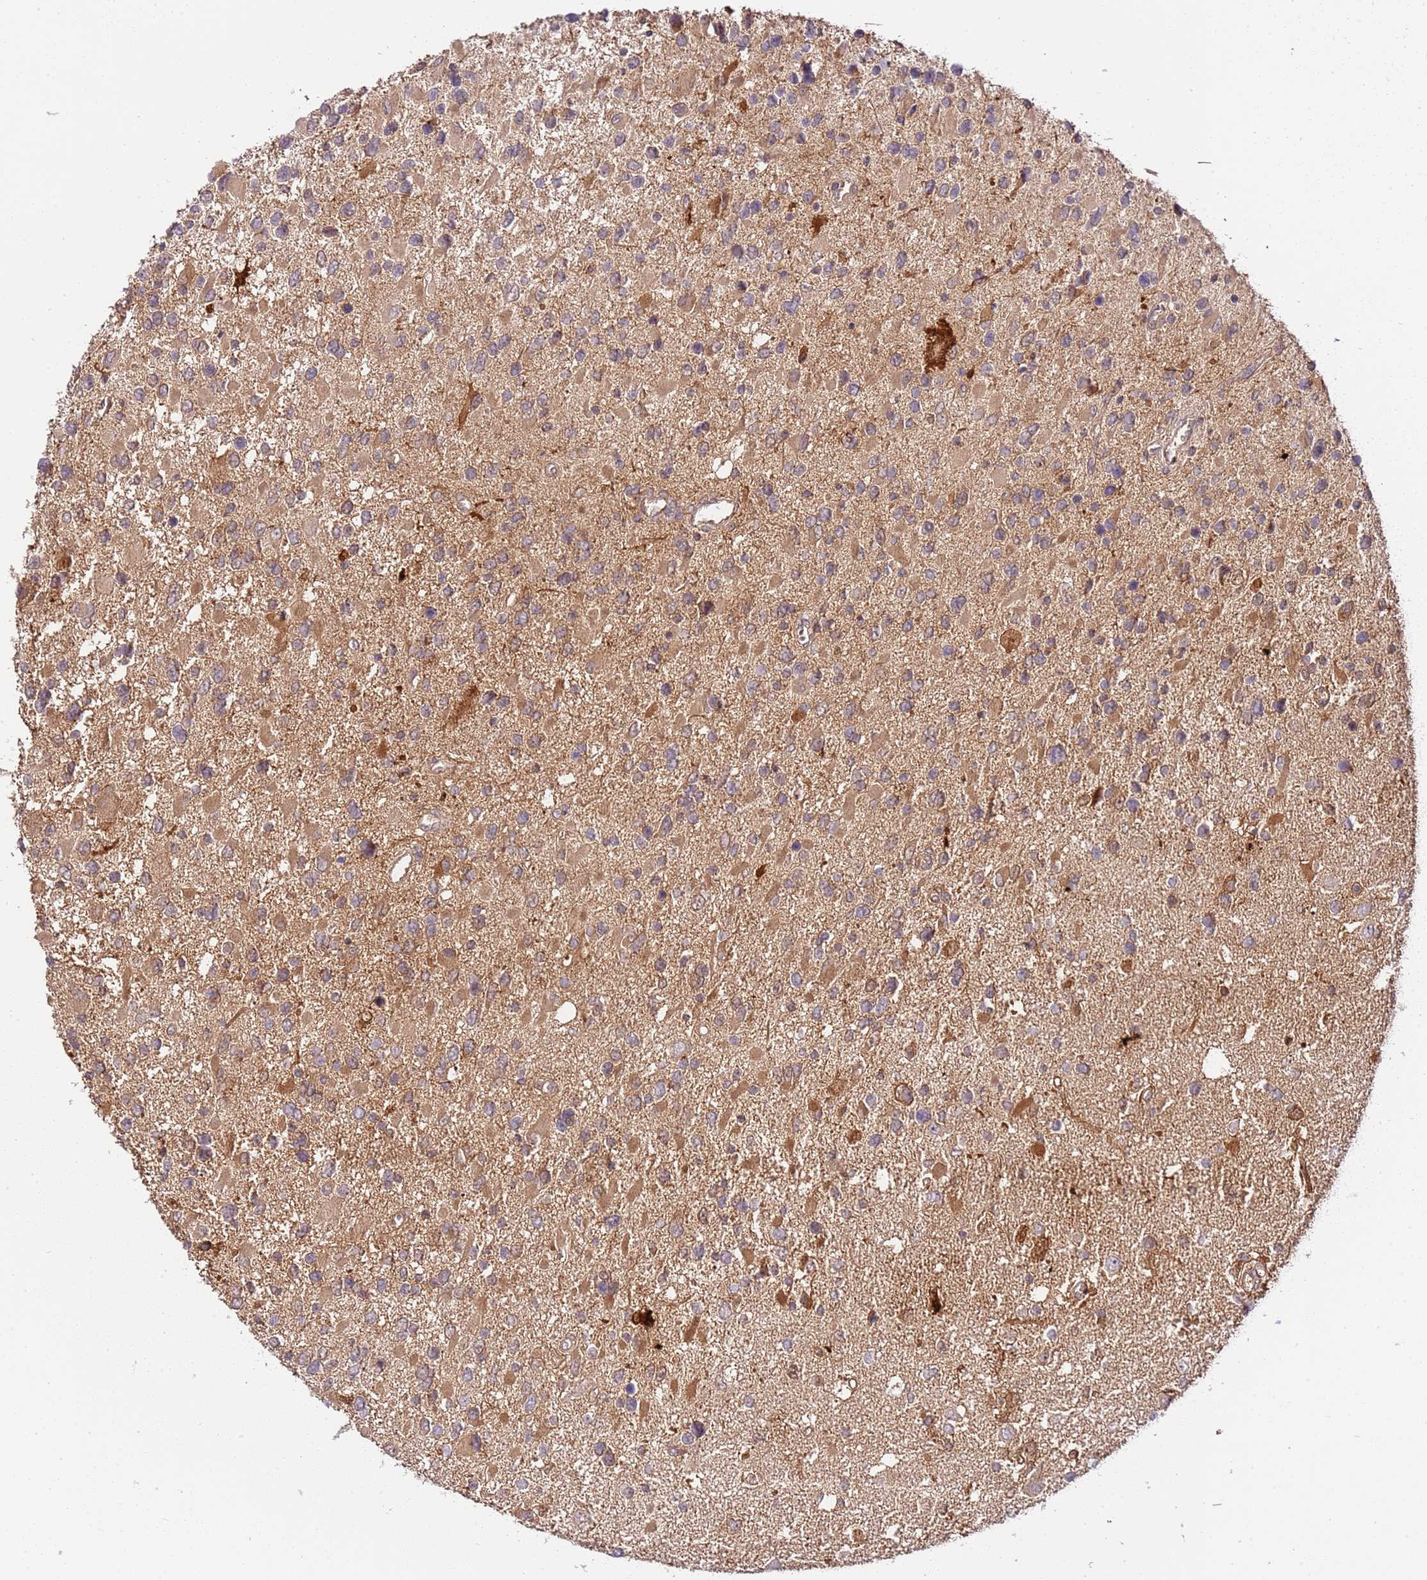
{"staining": {"intensity": "weak", "quantity": "25%-75%", "location": "cytoplasmic/membranous"}, "tissue": "glioma", "cell_type": "Tumor cells", "image_type": "cancer", "snomed": [{"axis": "morphology", "description": "Glioma, malignant, High grade"}, {"axis": "topography", "description": "Brain"}], "caption": "Immunohistochemical staining of malignant high-grade glioma shows low levels of weak cytoplasmic/membranous staining in about 25%-75% of tumor cells.", "gene": "C8G", "patient": {"sex": "male", "age": 53}}